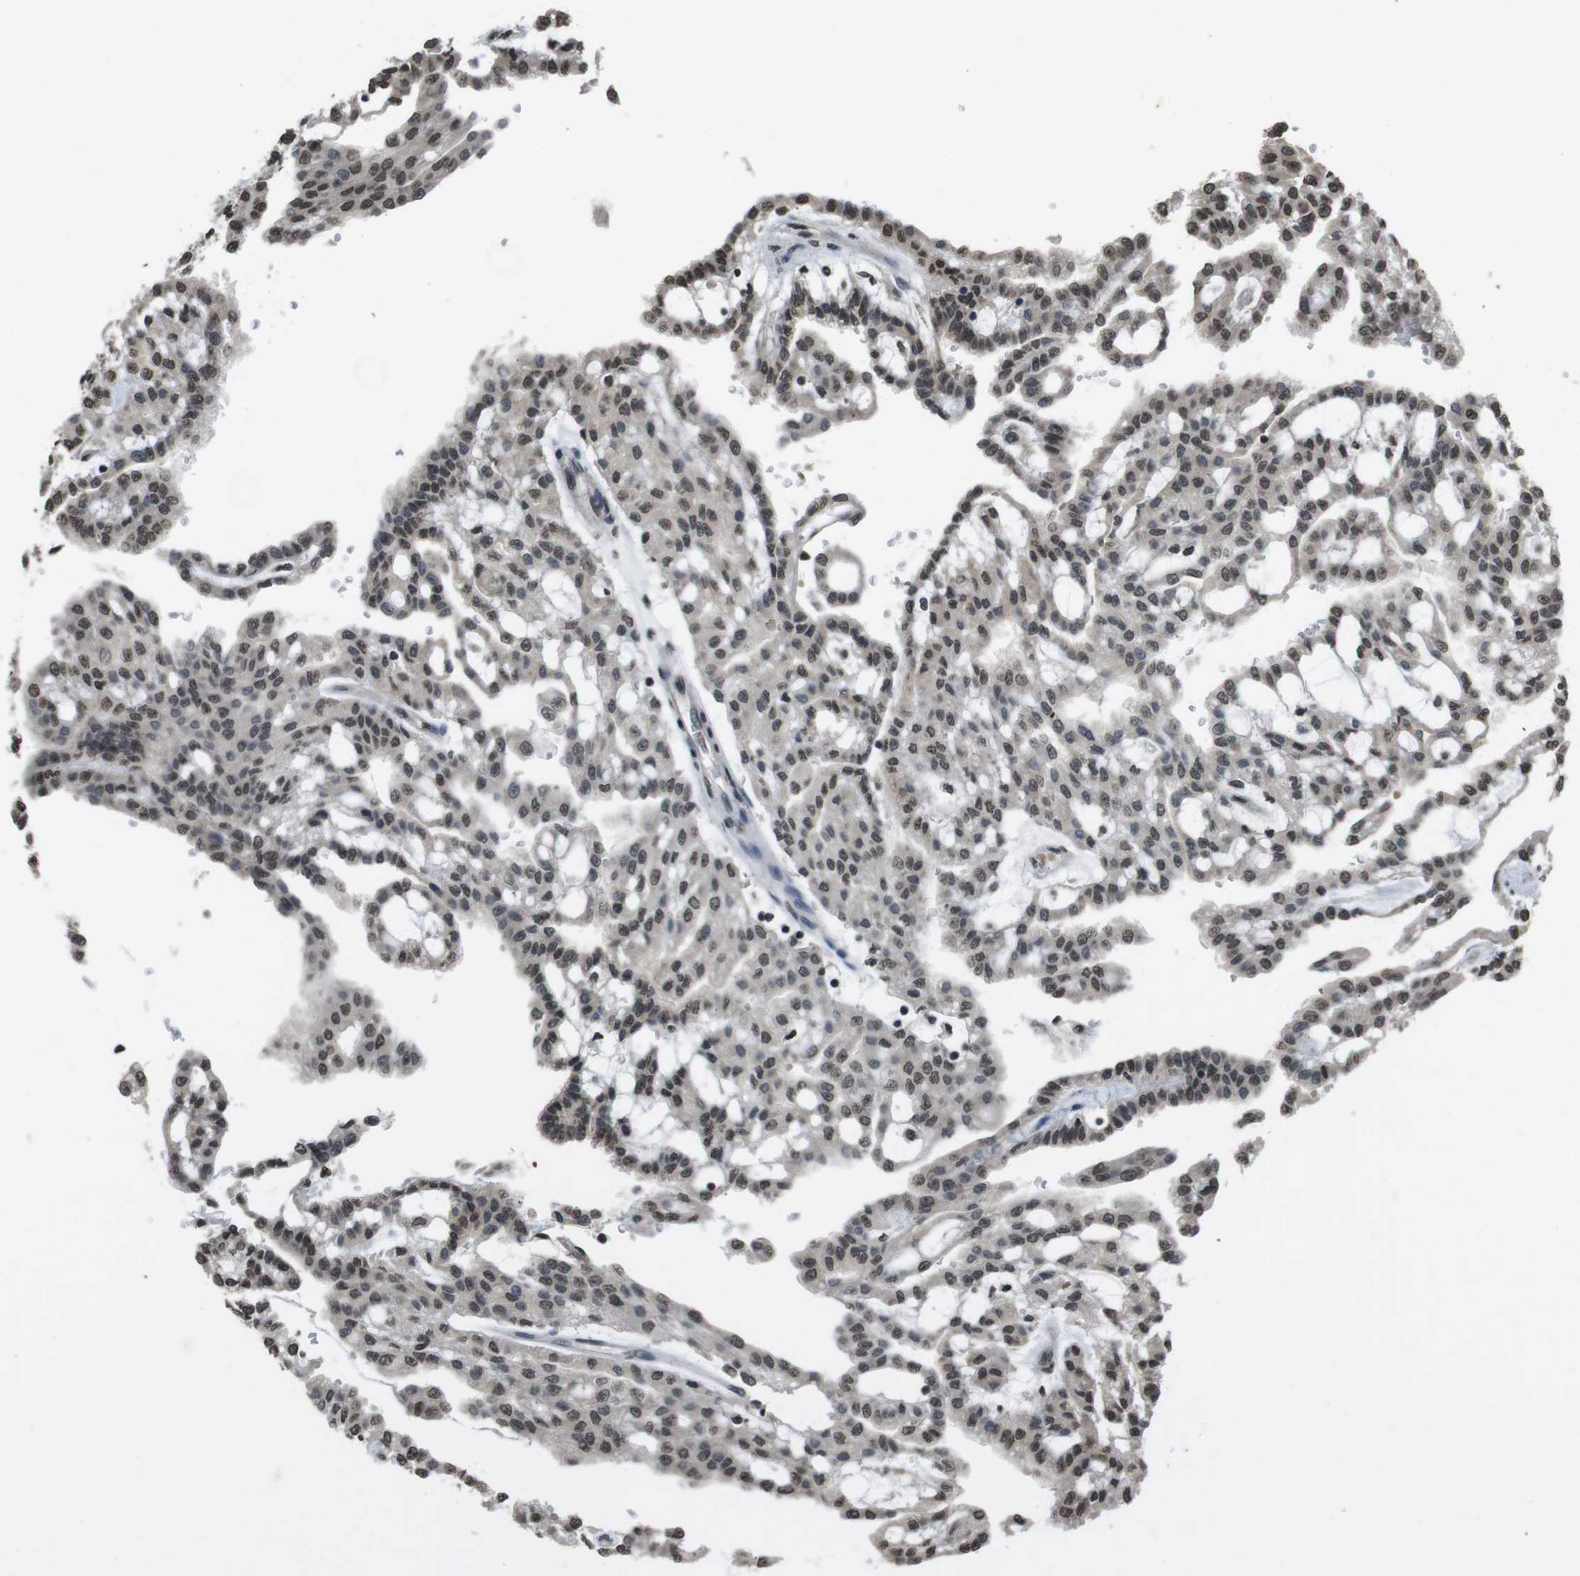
{"staining": {"intensity": "moderate", "quantity": ">75%", "location": "nuclear"}, "tissue": "renal cancer", "cell_type": "Tumor cells", "image_type": "cancer", "snomed": [{"axis": "morphology", "description": "Adenocarcinoma, NOS"}, {"axis": "topography", "description": "Kidney"}], "caption": "A histopathology image showing moderate nuclear staining in approximately >75% of tumor cells in renal adenocarcinoma, as visualized by brown immunohistochemical staining.", "gene": "MAF", "patient": {"sex": "male", "age": 63}}